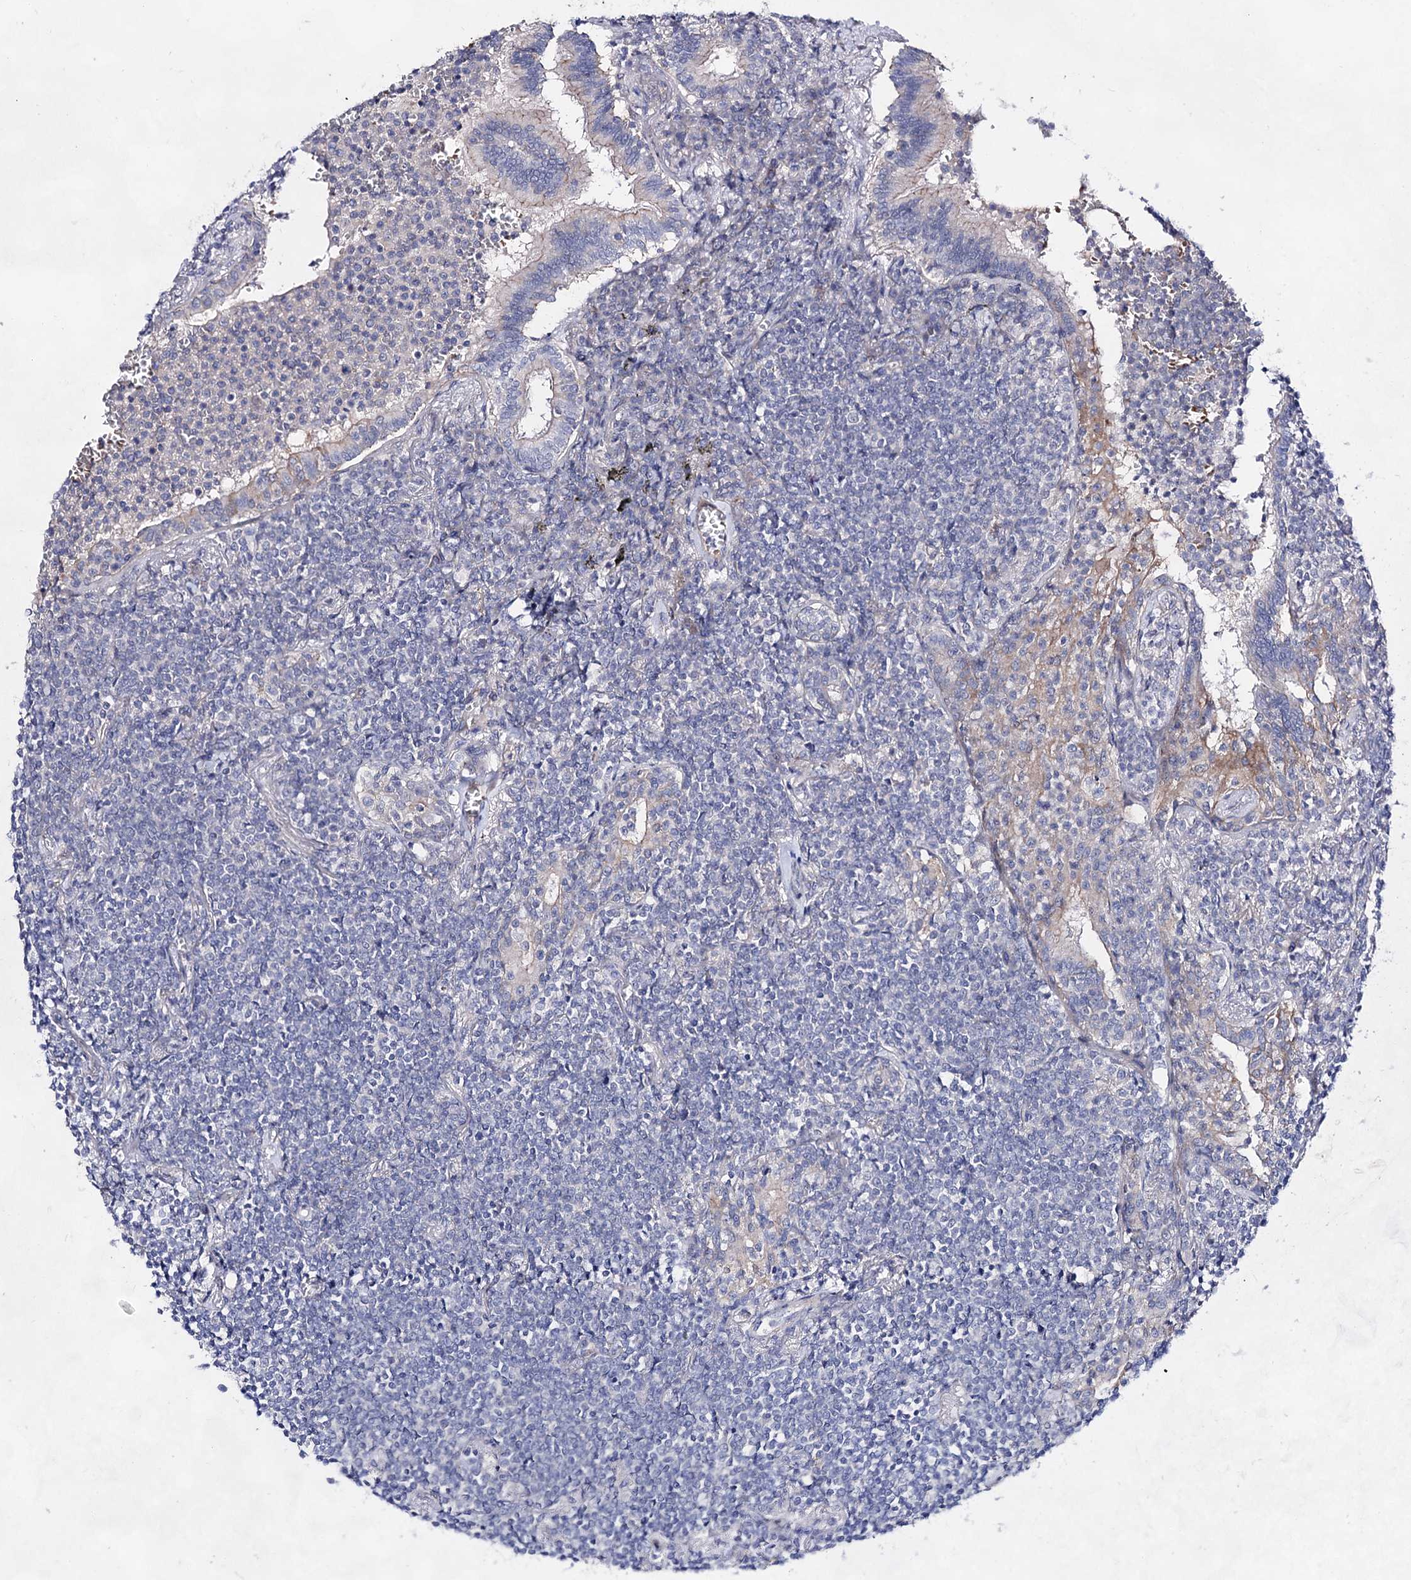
{"staining": {"intensity": "negative", "quantity": "none", "location": "none"}, "tissue": "lymphoma", "cell_type": "Tumor cells", "image_type": "cancer", "snomed": [{"axis": "morphology", "description": "Malignant lymphoma, non-Hodgkin's type, Low grade"}, {"axis": "topography", "description": "Lung"}], "caption": "DAB (3,3'-diaminobenzidine) immunohistochemical staining of malignant lymphoma, non-Hodgkin's type (low-grade) displays no significant staining in tumor cells.", "gene": "PLIN1", "patient": {"sex": "female", "age": 71}}